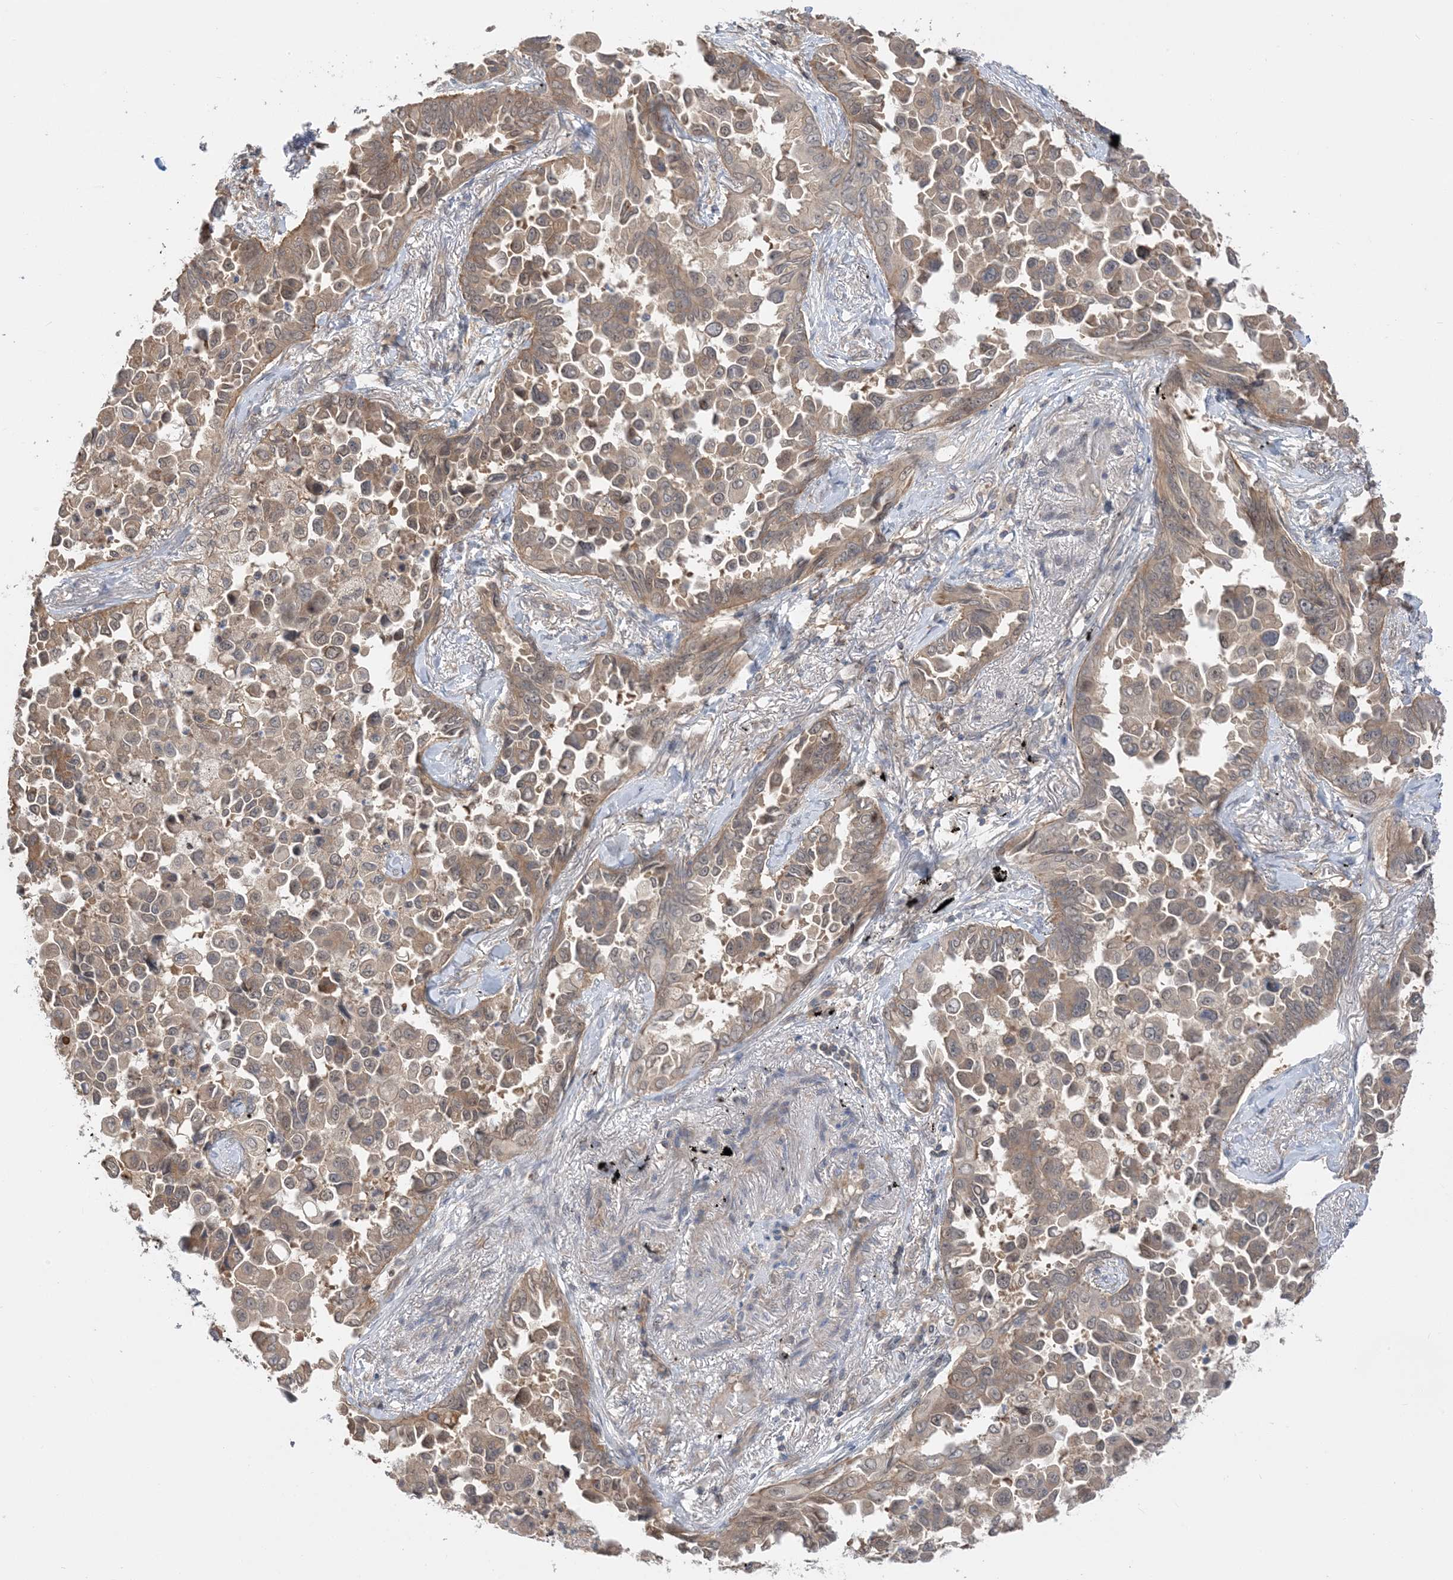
{"staining": {"intensity": "moderate", "quantity": ">75%", "location": "cytoplasmic/membranous"}, "tissue": "lung cancer", "cell_type": "Tumor cells", "image_type": "cancer", "snomed": [{"axis": "morphology", "description": "Adenocarcinoma, NOS"}, {"axis": "topography", "description": "Lung"}], "caption": "Human lung cancer stained with a brown dye reveals moderate cytoplasmic/membranous positive expression in about >75% of tumor cells.", "gene": "WDR26", "patient": {"sex": "female", "age": 67}}